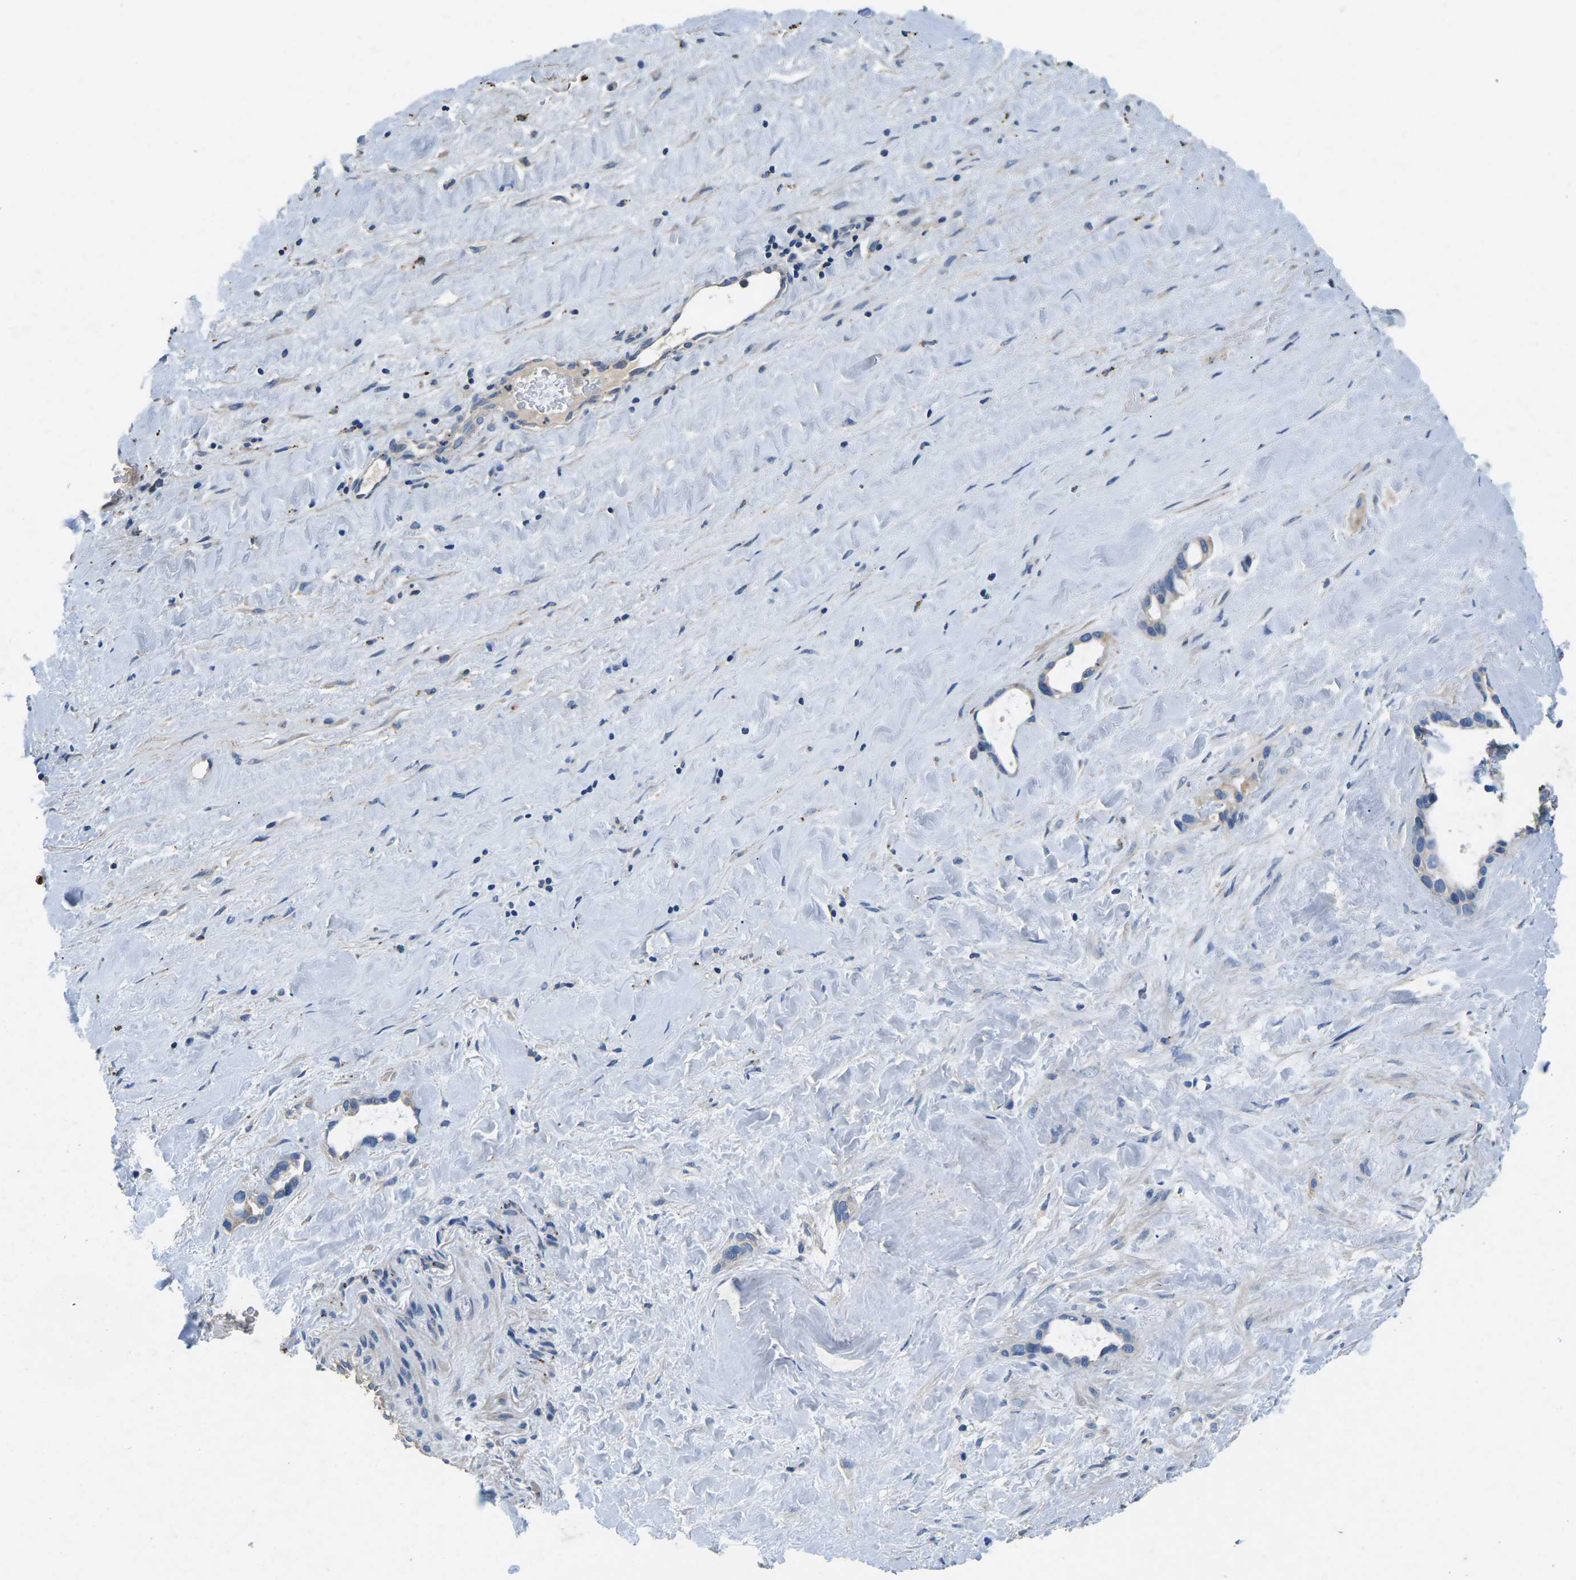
{"staining": {"intensity": "weak", "quantity": "<25%", "location": "cytoplasmic/membranous"}, "tissue": "liver cancer", "cell_type": "Tumor cells", "image_type": "cancer", "snomed": [{"axis": "morphology", "description": "Cholangiocarcinoma"}, {"axis": "topography", "description": "Liver"}], "caption": "This is an immunohistochemistry photomicrograph of human liver cholangiocarcinoma. There is no expression in tumor cells.", "gene": "PDCD6IP", "patient": {"sex": "female", "age": 65}}